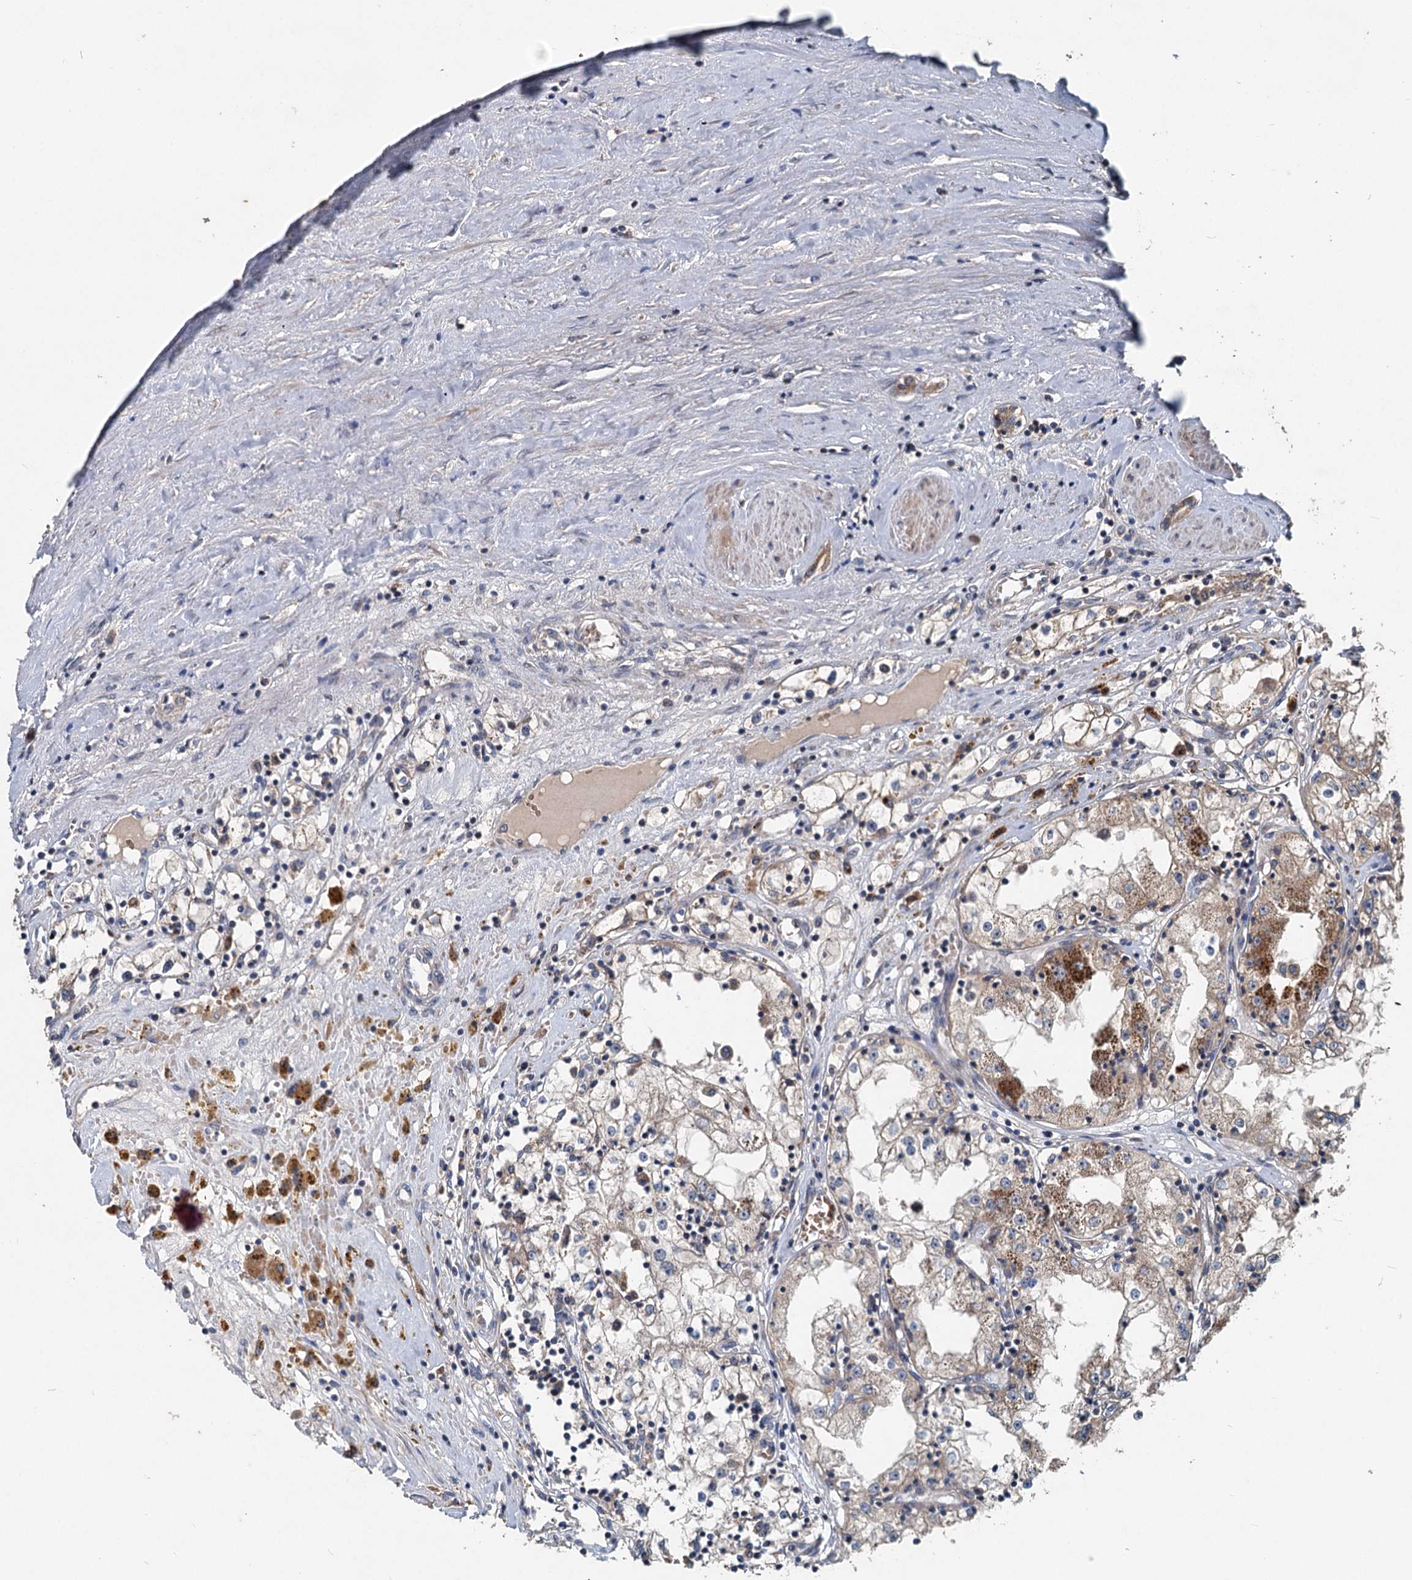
{"staining": {"intensity": "weak", "quantity": "25%-75%", "location": "cytoplasmic/membranous"}, "tissue": "renal cancer", "cell_type": "Tumor cells", "image_type": "cancer", "snomed": [{"axis": "morphology", "description": "Adenocarcinoma, NOS"}, {"axis": "topography", "description": "Kidney"}], "caption": "Immunohistochemical staining of human adenocarcinoma (renal) shows low levels of weak cytoplasmic/membranous protein expression in approximately 25%-75% of tumor cells. Immunohistochemistry stains the protein of interest in brown and the nuclei are stained blue.", "gene": "OTUB1", "patient": {"sex": "male", "age": 56}}